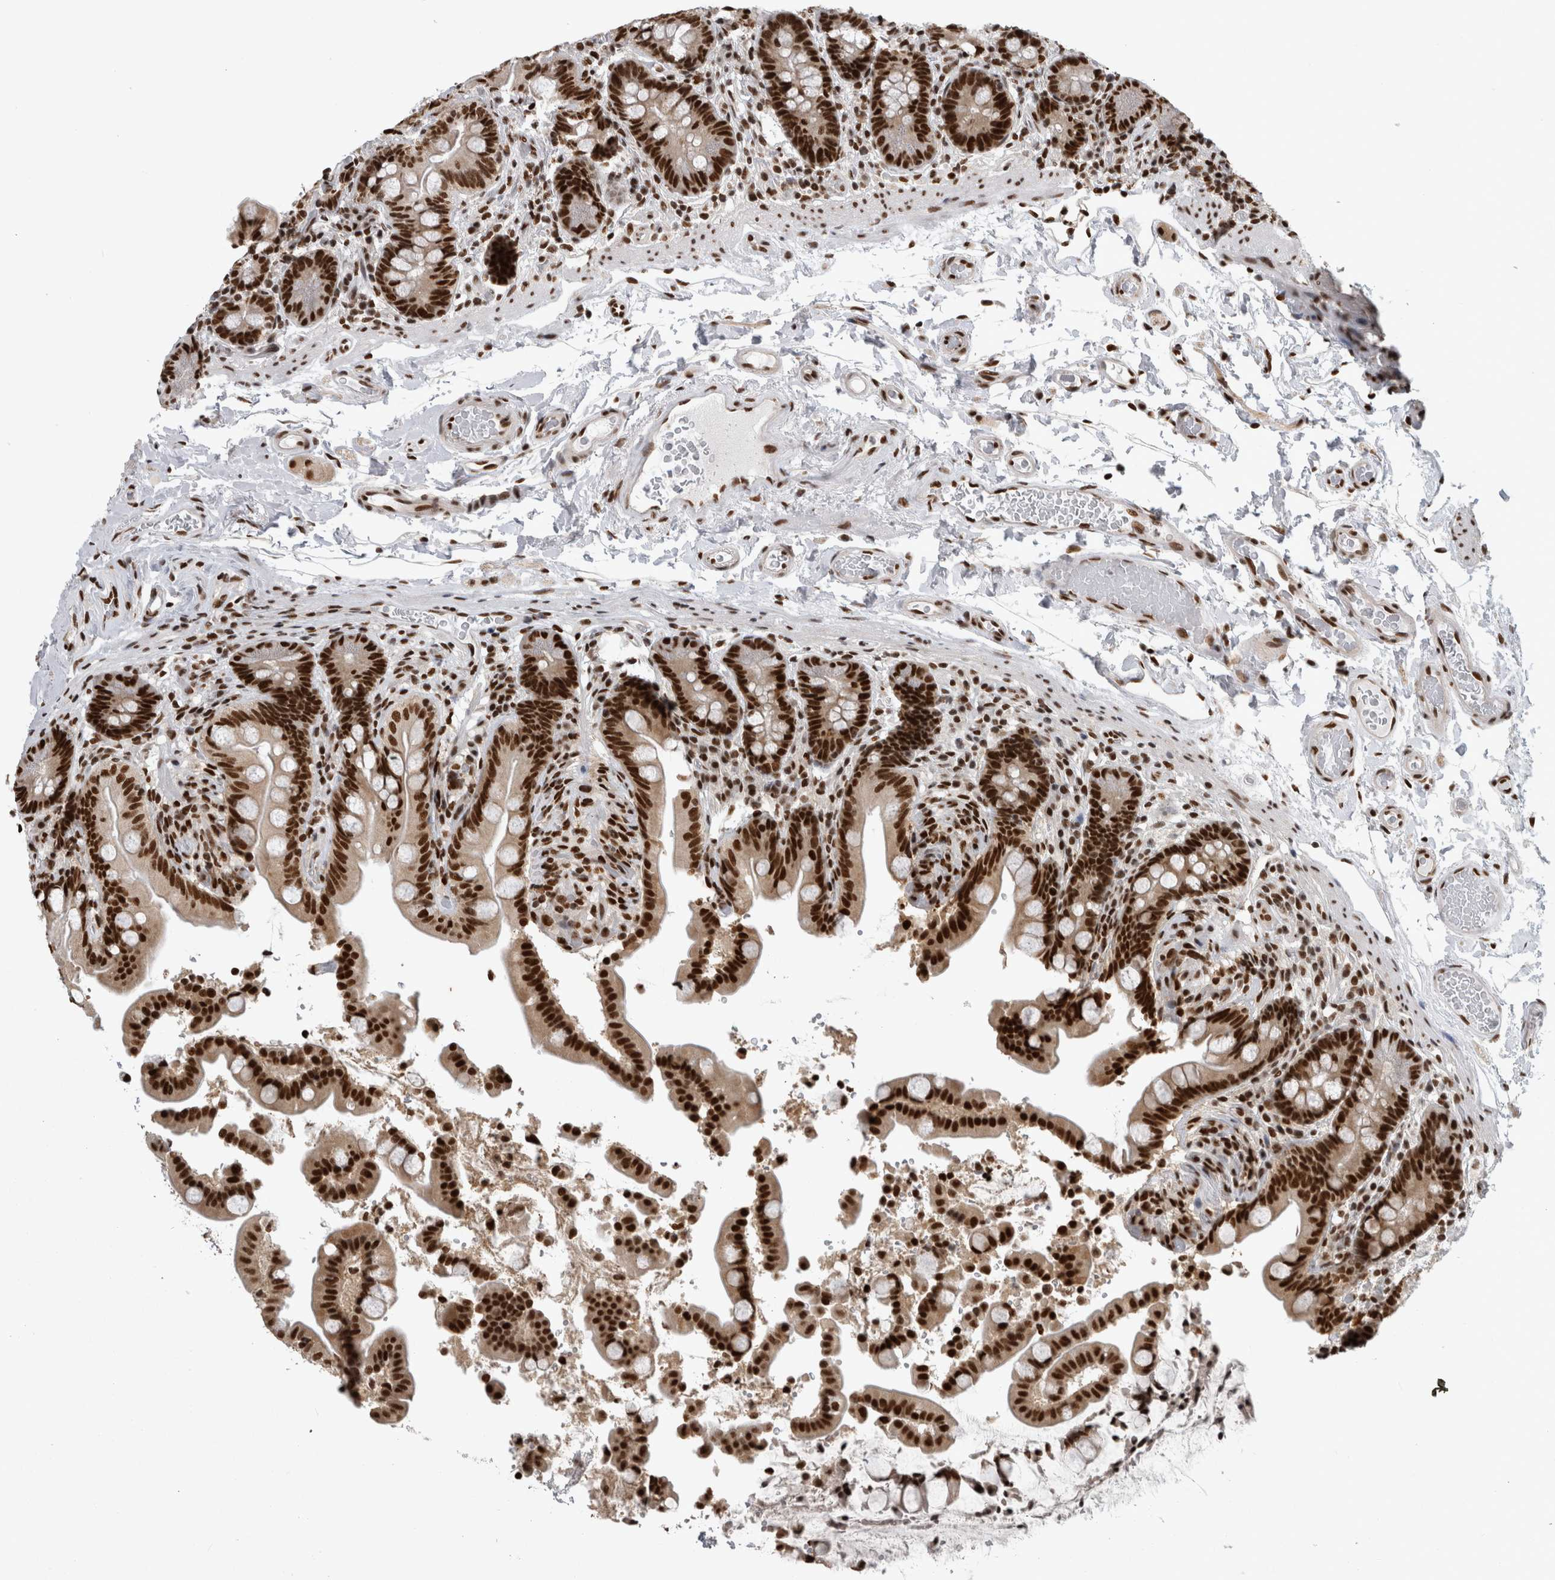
{"staining": {"intensity": "strong", "quantity": ">75%", "location": "nuclear"}, "tissue": "colon", "cell_type": "Endothelial cells", "image_type": "normal", "snomed": [{"axis": "morphology", "description": "Normal tissue, NOS"}, {"axis": "topography", "description": "Smooth muscle"}, {"axis": "topography", "description": "Colon"}], "caption": "This is a photomicrograph of immunohistochemistry (IHC) staining of normal colon, which shows strong staining in the nuclear of endothelial cells.", "gene": "ZSCAN2", "patient": {"sex": "male", "age": 73}}